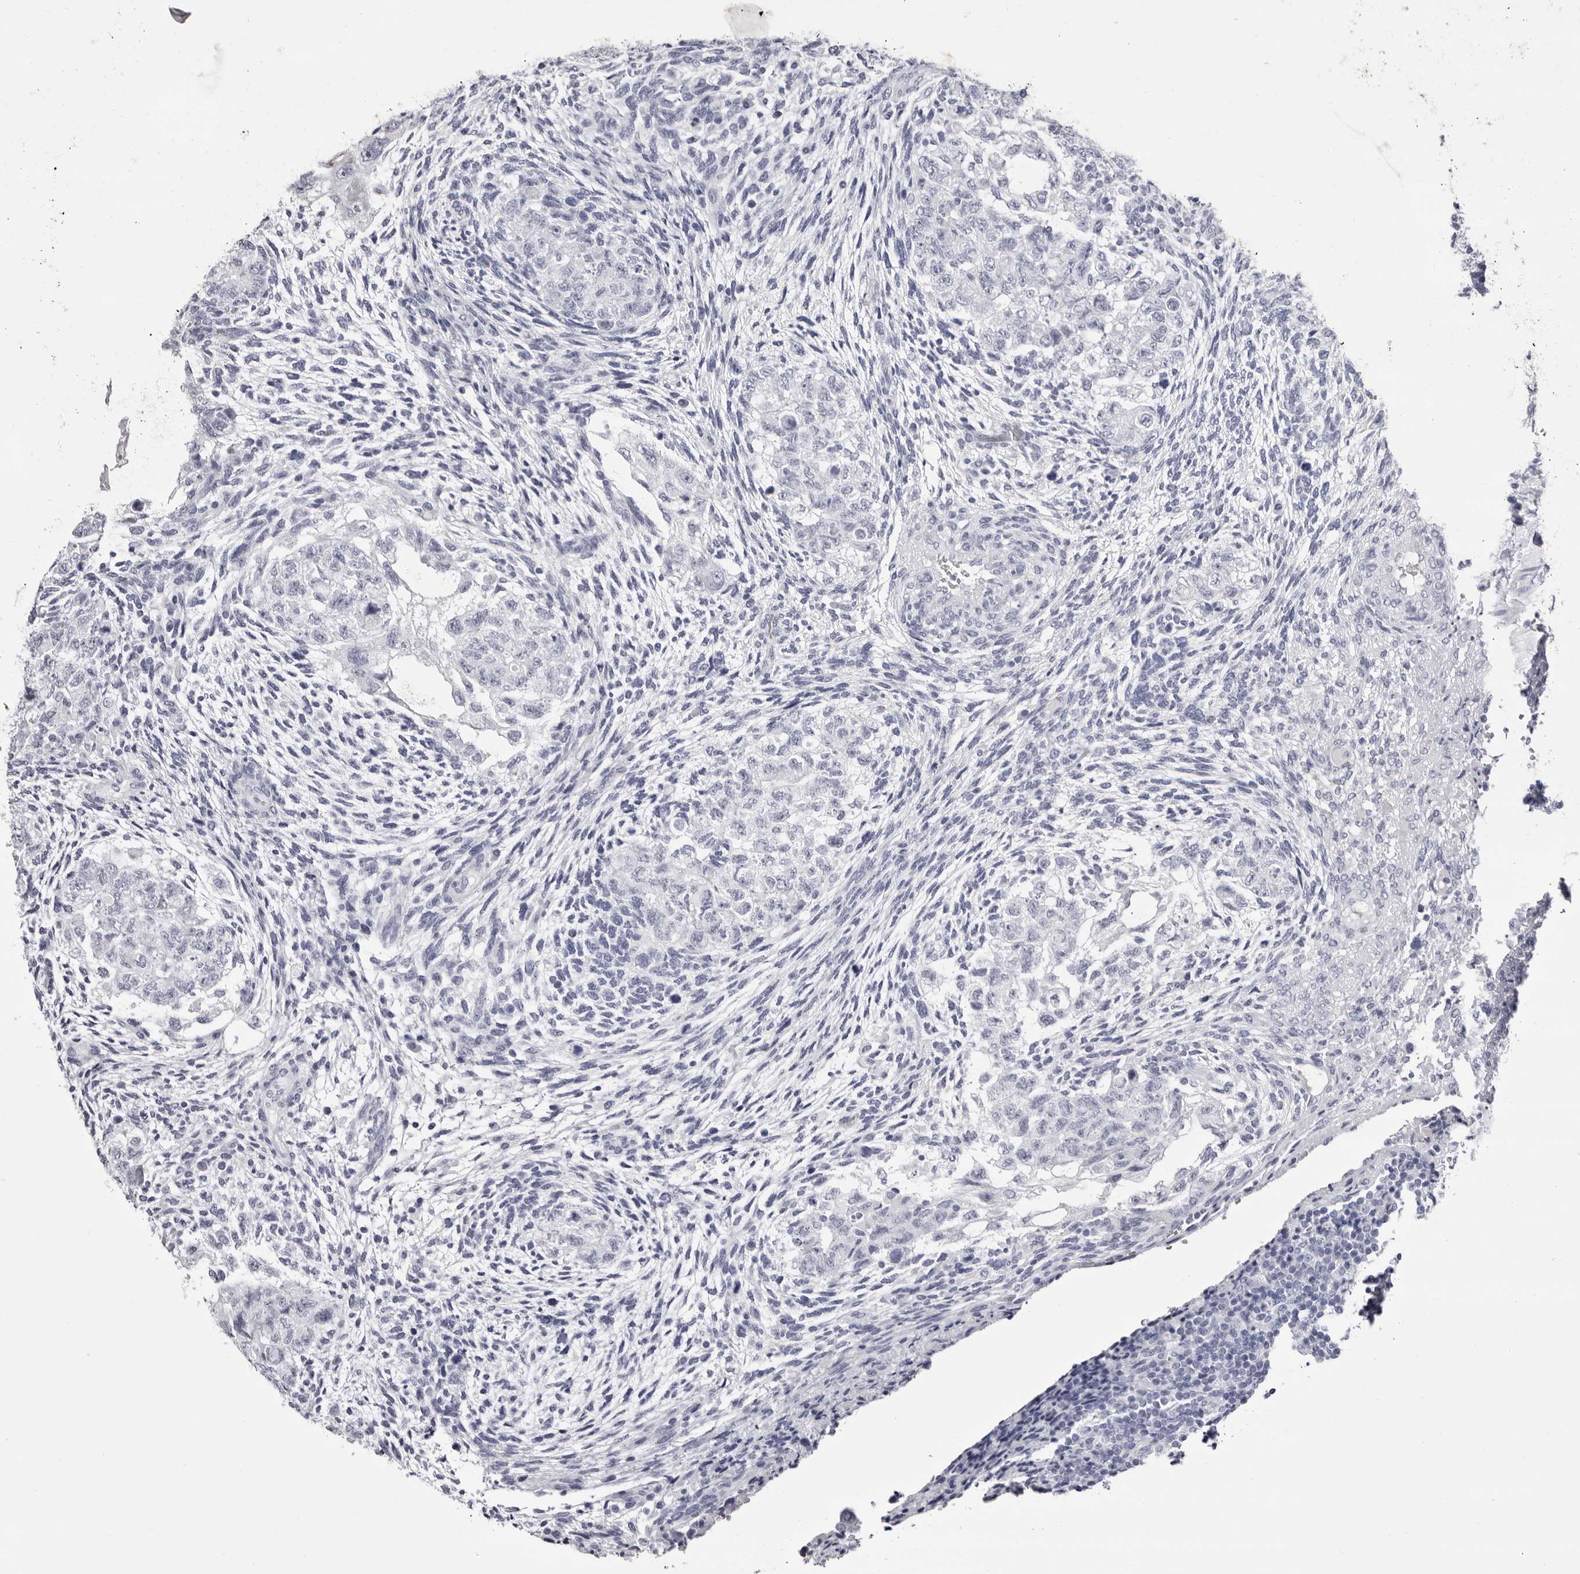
{"staining": {"intensity": "negative", "quantity": "none", "location": "none"}, "tissue": "testis cancer", "cell_type": "Tumor cells", "image_type": "cancer", "snomed": [{"axis": "morphology", "description": "Normal tissue, NOS"}, {"axis": "morphology", "description": "Carcinoma, Embryonal, NOS"}, {"axis": "topography", "description": "Testis"}], "caption": "Immunohistochemistry micrograph of neoplastic tissue: testis cancer (embryonal carcinoma) stained with DAB (3,3'-diaminobenzidine) shows no significant protein staining in tumor cells.", "gene": "LPO", "patient": {"sex": "male", "age": 36}}